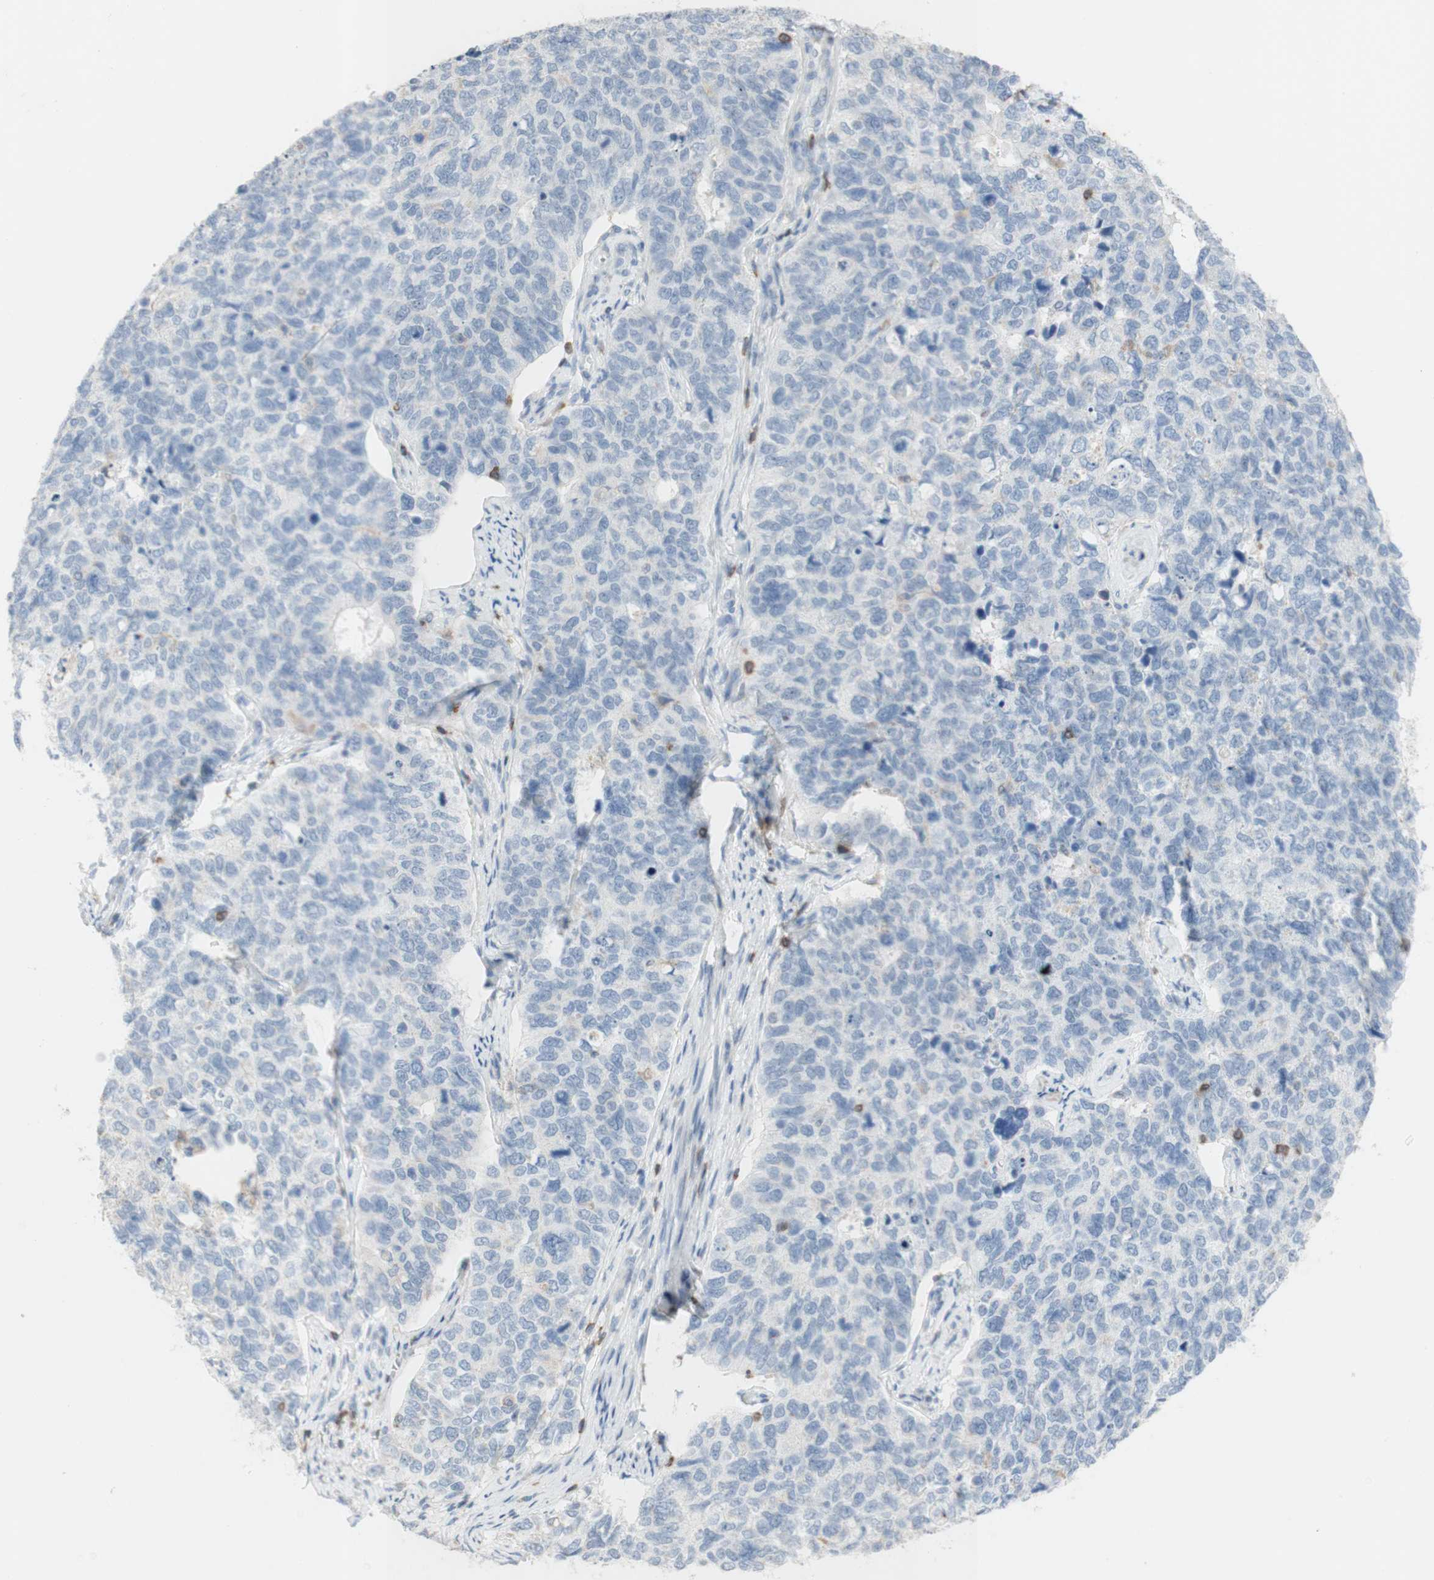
{"staining": {"intensity": "negative", "quantity": "none", "location": "none"}, "tissue": "cervical cancer", "cell_type": "Tumor cells", "image_type": "cancer", "snomed": [{"axis": "morphology", "description": "Squamous cell carcinoma, NOS"}, {"axis": "topography", "description": "Cervix"}], "caption": "IHC histopathology image of neoplastic tissue: squamous cell carcinoma (cervical) stained with DAB (3,3'-diaminobenzidine) reveals no significant protein expression in tumor cells.", "gene": "SPINK6", "patient": {"sex": "female", "age": 63}}